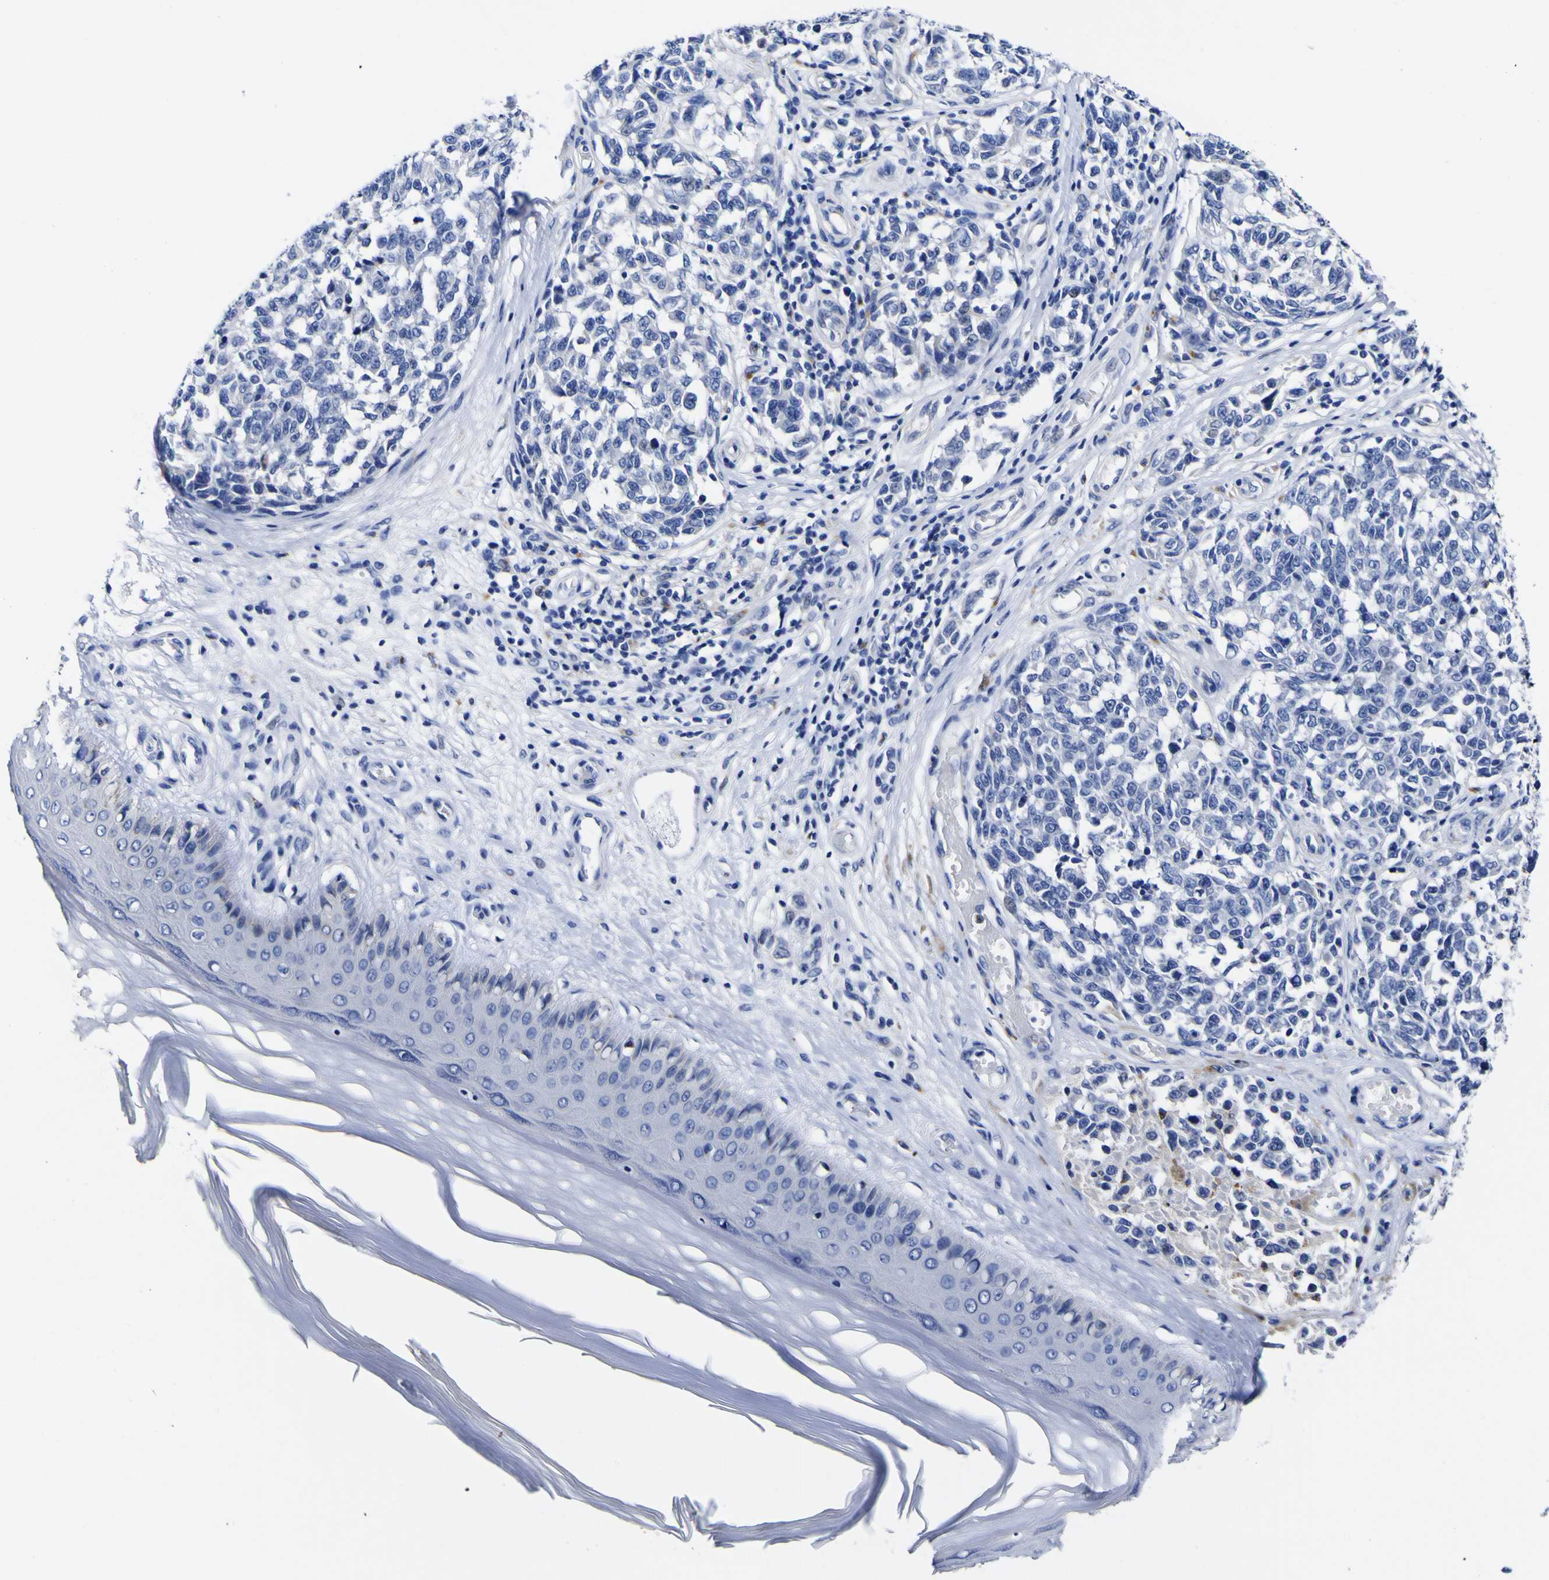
{"staining": {"intensity": "negative", "quantity": "none", "location": "none"}, "tissue": "melanoma", "cell_type": "Tumor cells", "image_type": "cancer", "snomed": [{"axis": "morphology", "description": "Malignant melanoma, NOS"}, {"axis": "topography", "description": "Skin"}], "caption": "Malignant melanoma was stained to show a protein in brown. There is no significant positivity in tumor cells.", "gene": "HLA-DQA1", "patient": {"sex": "female", "age": 64}}